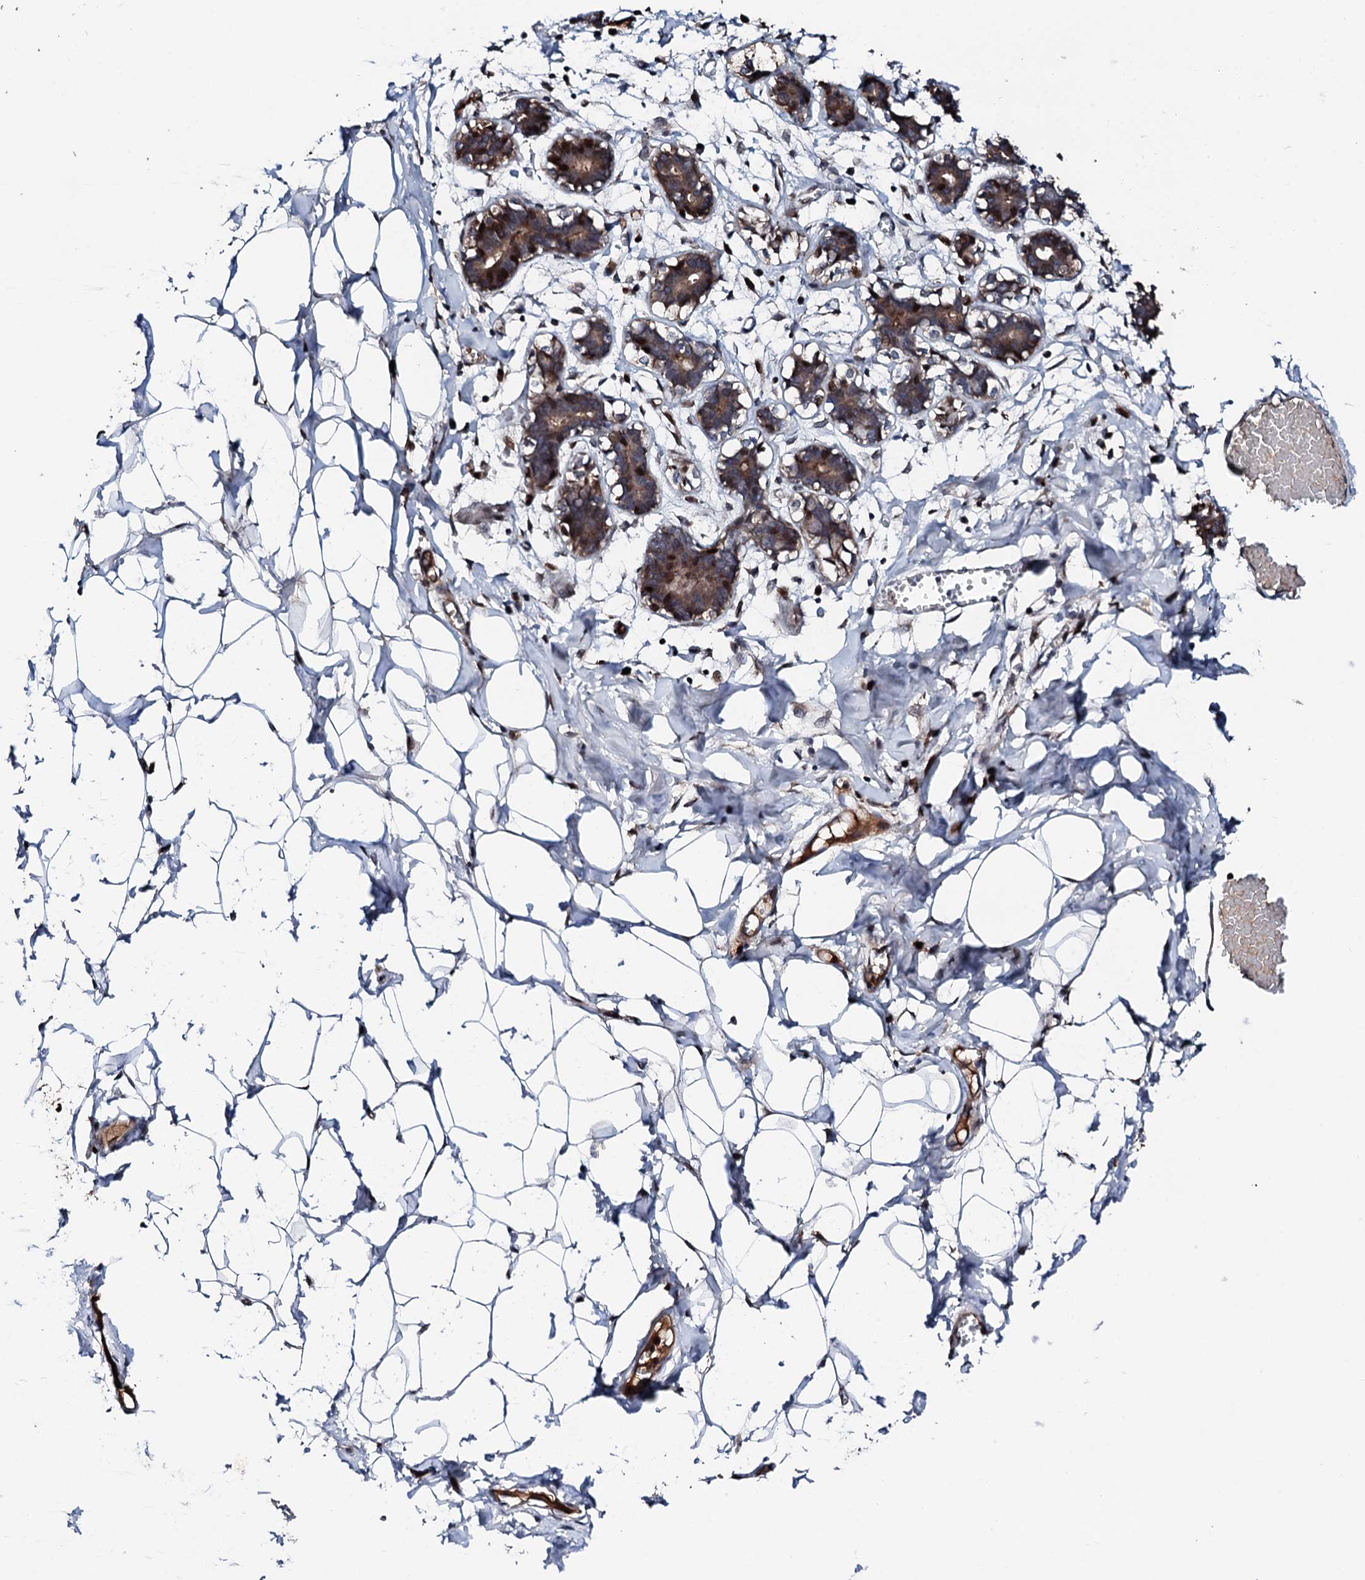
{"staining": {"intensity": "negative", "quantity": "none", "location": "none"}, "tissue": "breast", "cell_type": "Adipocytes", "image_type": "normal", "snomed": [{"axis": "morphology", "description": "Normal tissue, NOS"}, {"axis": "topography", "description": "Breast"}], "caption": "High power microscopy micrograph of an IHC micrograph of normal breast, revealing no significant positivity in adipocytes.", "gene": "KIF18A", "patient": {"sex": "female", "age": 27}}